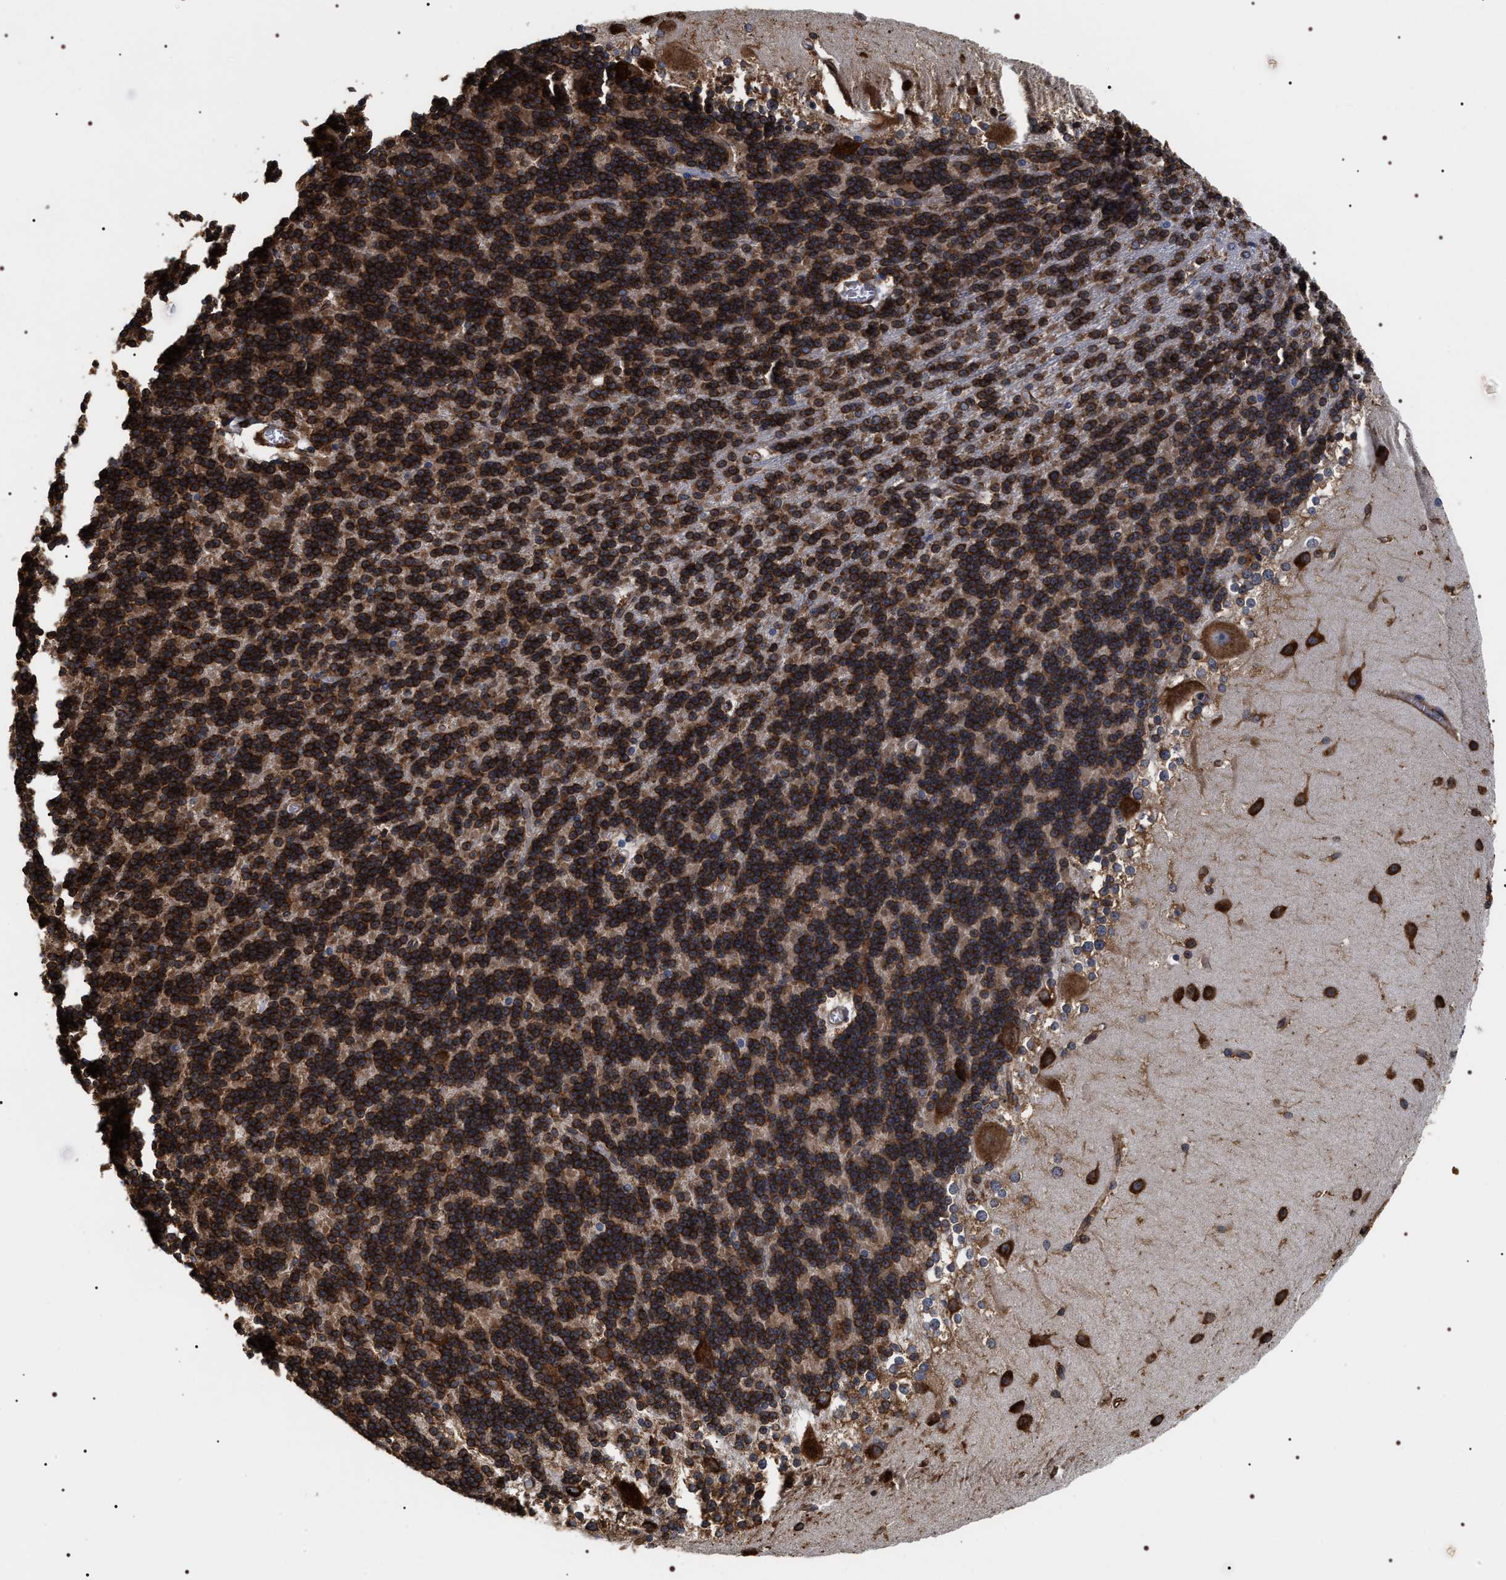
{"staining": {"intensity": "strong", "quantity": ">75%", "location": "cytoplasmic/membranous"}, "tissue": "cerebellum", "cell_type": "Cells in granular layer", "image_type": "normal", "snomed": [{"axis": "morphology", "description": "Normal tissue, NOS"}, {"axis": "topography", "description": "Cerebellum"}], "caption": "A high amount of strong cytoplasmic/membranous positivity is identified in approximately >75% of cells in granular layer in normal cerebellum. Nuclei are stained in blue.", "gene": "SERBP1", "patient": {"sex": "female", "age": 19}}